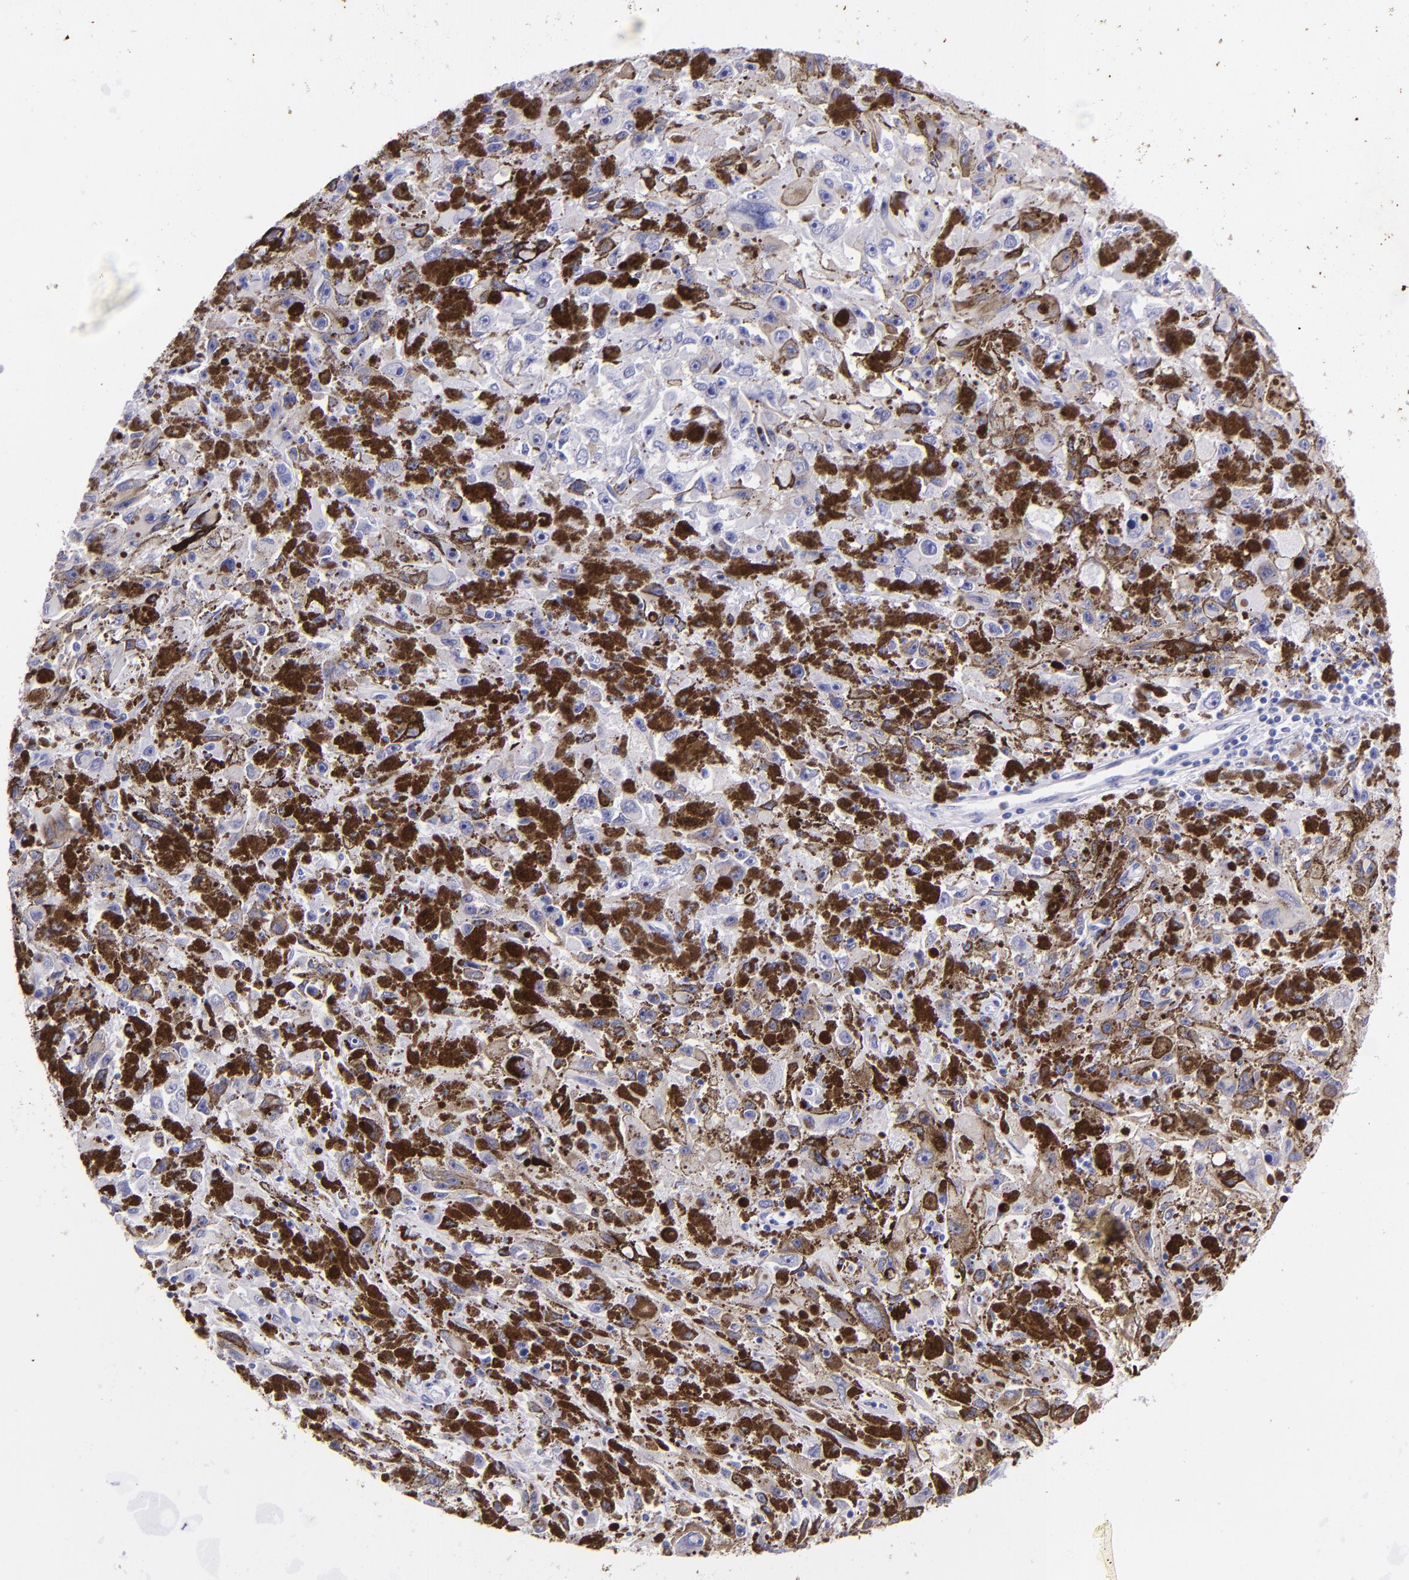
{"staining": {"intensity": "negative", "quantity": "none", "location": "none"}, "tissue": "melanoma", "cell_type": "Tumor cells", "image_type": "cancer", "snomed": [{"axis": "morphology", "description": "Malignant melanoma, NOS"}, {"axis": "topography", "description": "Skin"}], "caption": "This photomicrograph is of malignant melanoma stained with immunohistochemistry (IHC) to label a protein in brown with the nuclei are counter-stained blue. There is no positivity in tumor cells.", "gene": "UCHL1", "patient": {"sex": "female", "age": 104}}